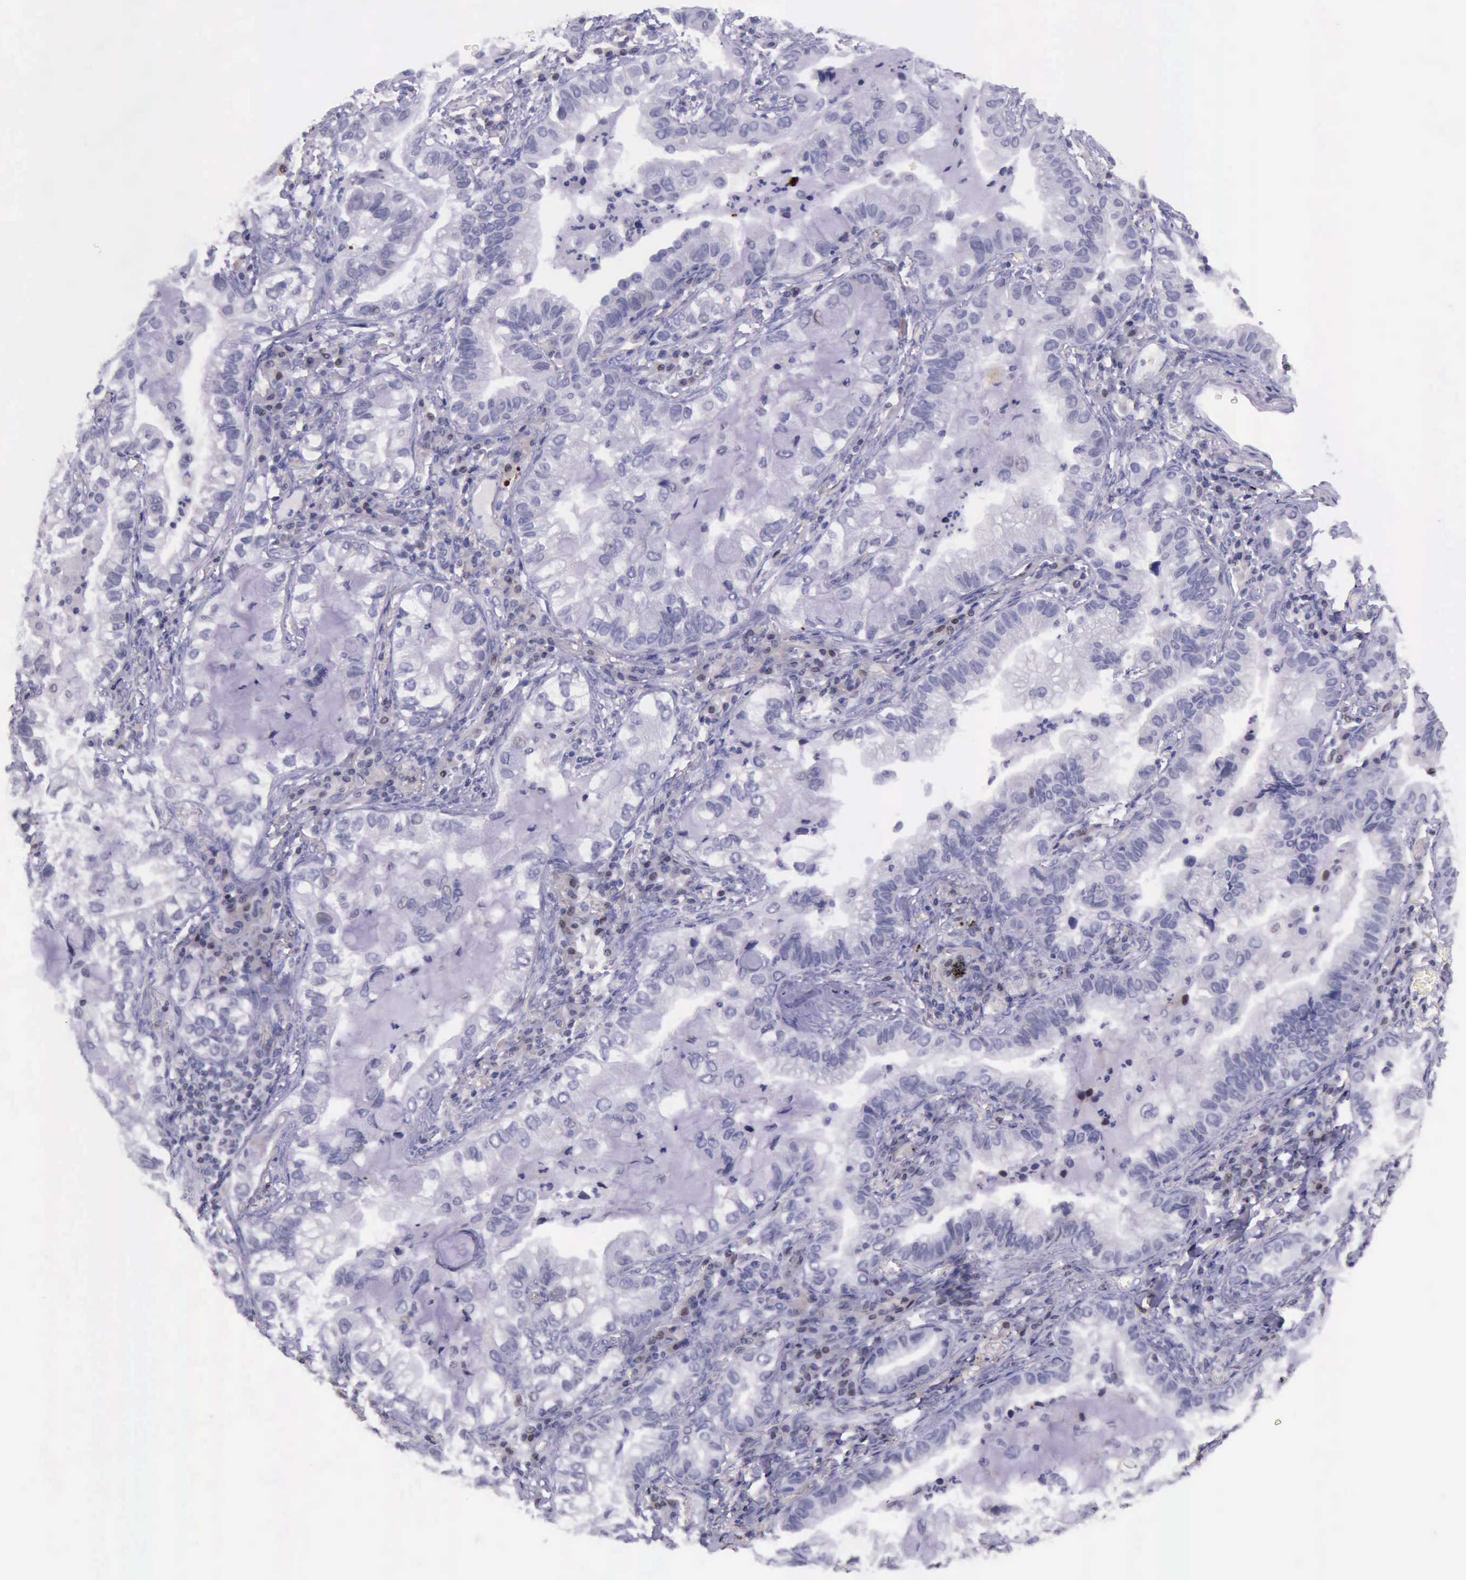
{"staining": {"intensity": "negative", "quantity": "none", "location": "none"}, "tissue": "lung cancer", "cell_type": "Tumor cells", "image_type": "cancer", "snomed": [{"axis": "morphology", "description": "Adenocarcinoma, NOS"}, {"axis": "topography", "description": "Lung"}], "caption": "Immunohistochemical staining of human lung cancer (adenocarcinoma) shows no significant staining in tumor cells.", "gene": "PARP1", "patient": {"sex": "female", "age": 50}}